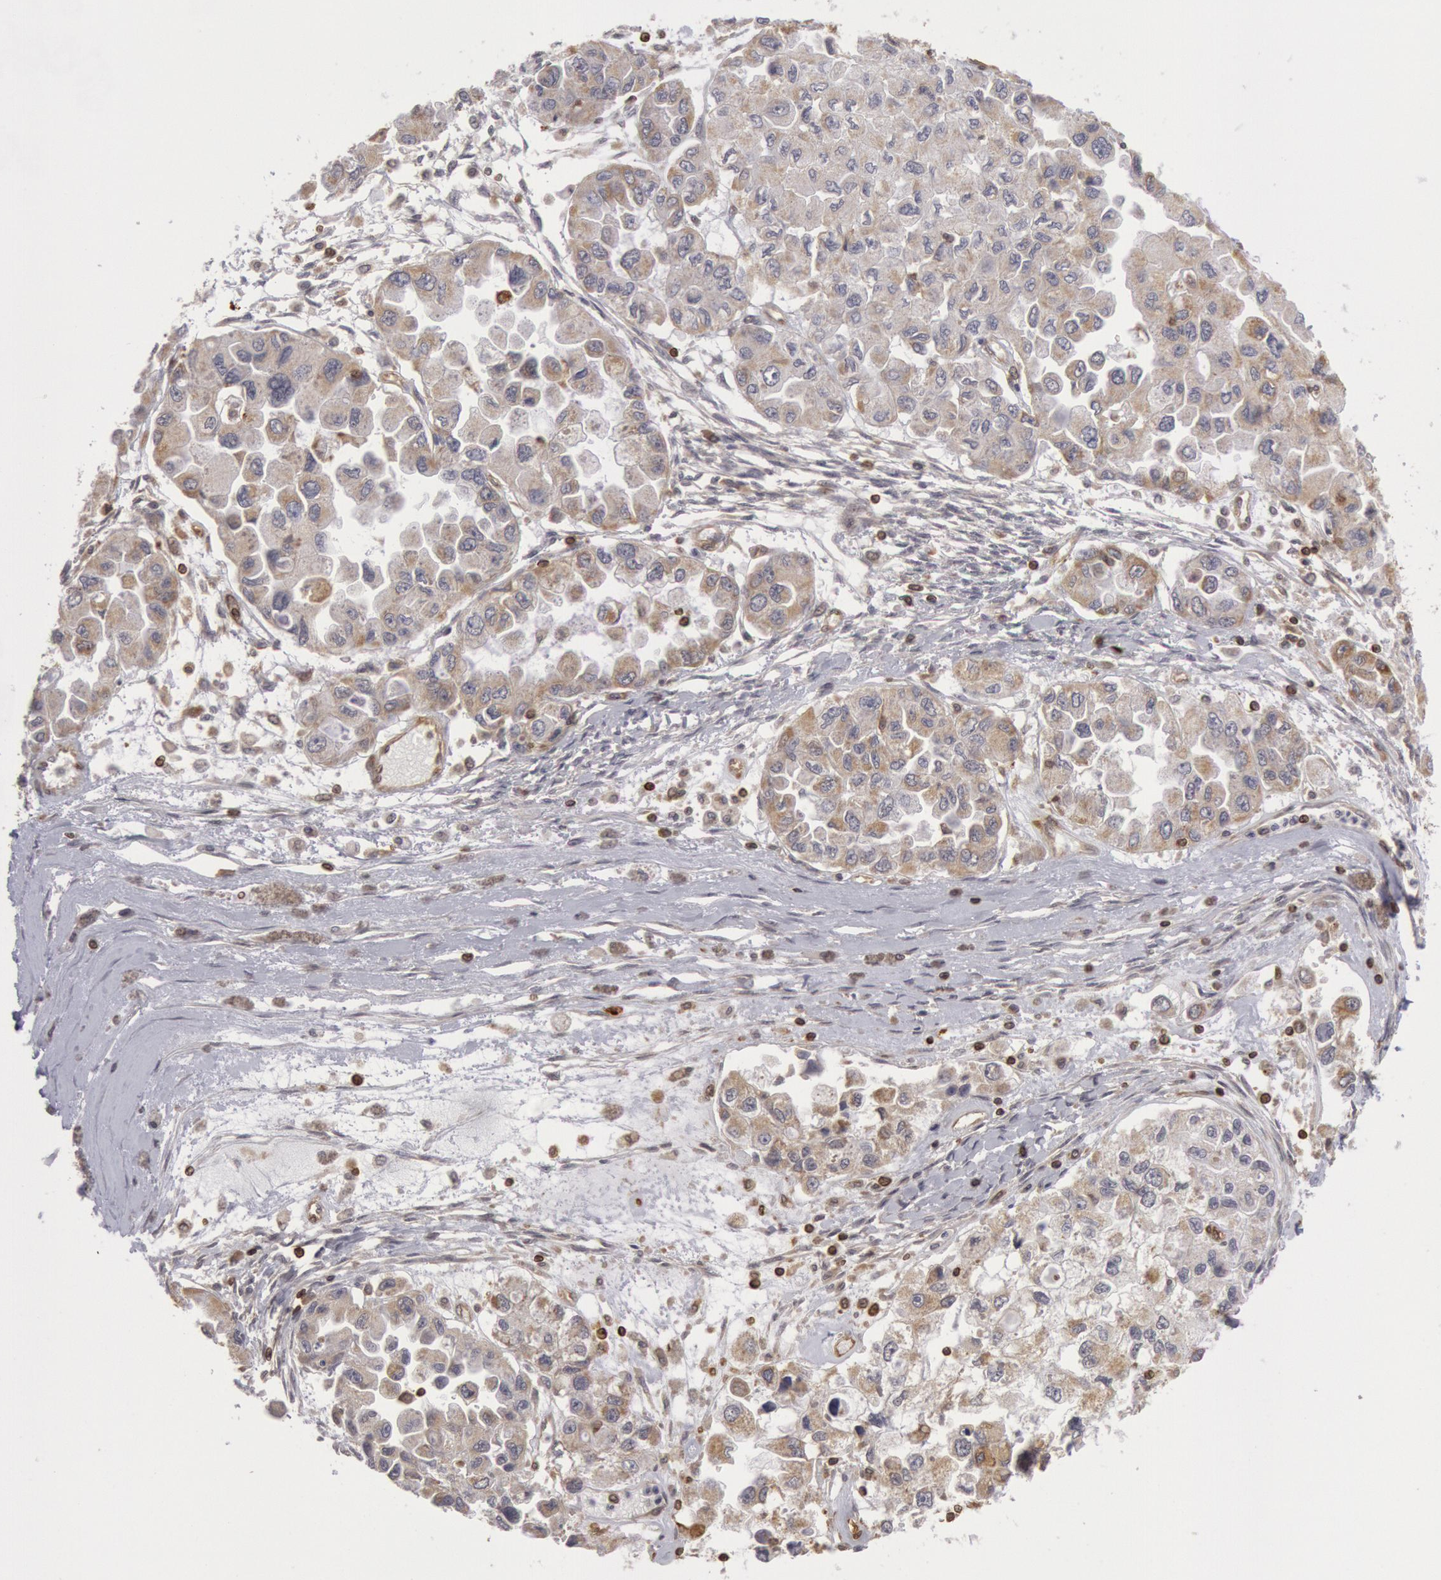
{"staining": {"intensity": "weak", "quantity": "25%-75%", "location": "cytoplasmic/membranous"}, "tissue": "ovarian cancer", "cell_type": "Tumor cells", "image_type": "cancer", "snomed": [{"axis": "morphology", "description": "Cystadenocarcinoma, serous, NOS"}, {"axis": "topography", "description": "Ovary"}], "caption": "The histopathology image exhibits immunohistochemical staining of ovarian cancer (serous cystadenocarcinoma). There is weak cytoplasmic/membranous staining is seen in approximately 25%-75% of tumor cells. The staining was performed using DAB (3,3'-diaminobenzidine) to visualize the protein expression in brown, while the nuclei were stained in blue with hematoxylin (Magnification: 20x).", "gene": "TAP2", "patient": {"sex": "female", "age": 84}}